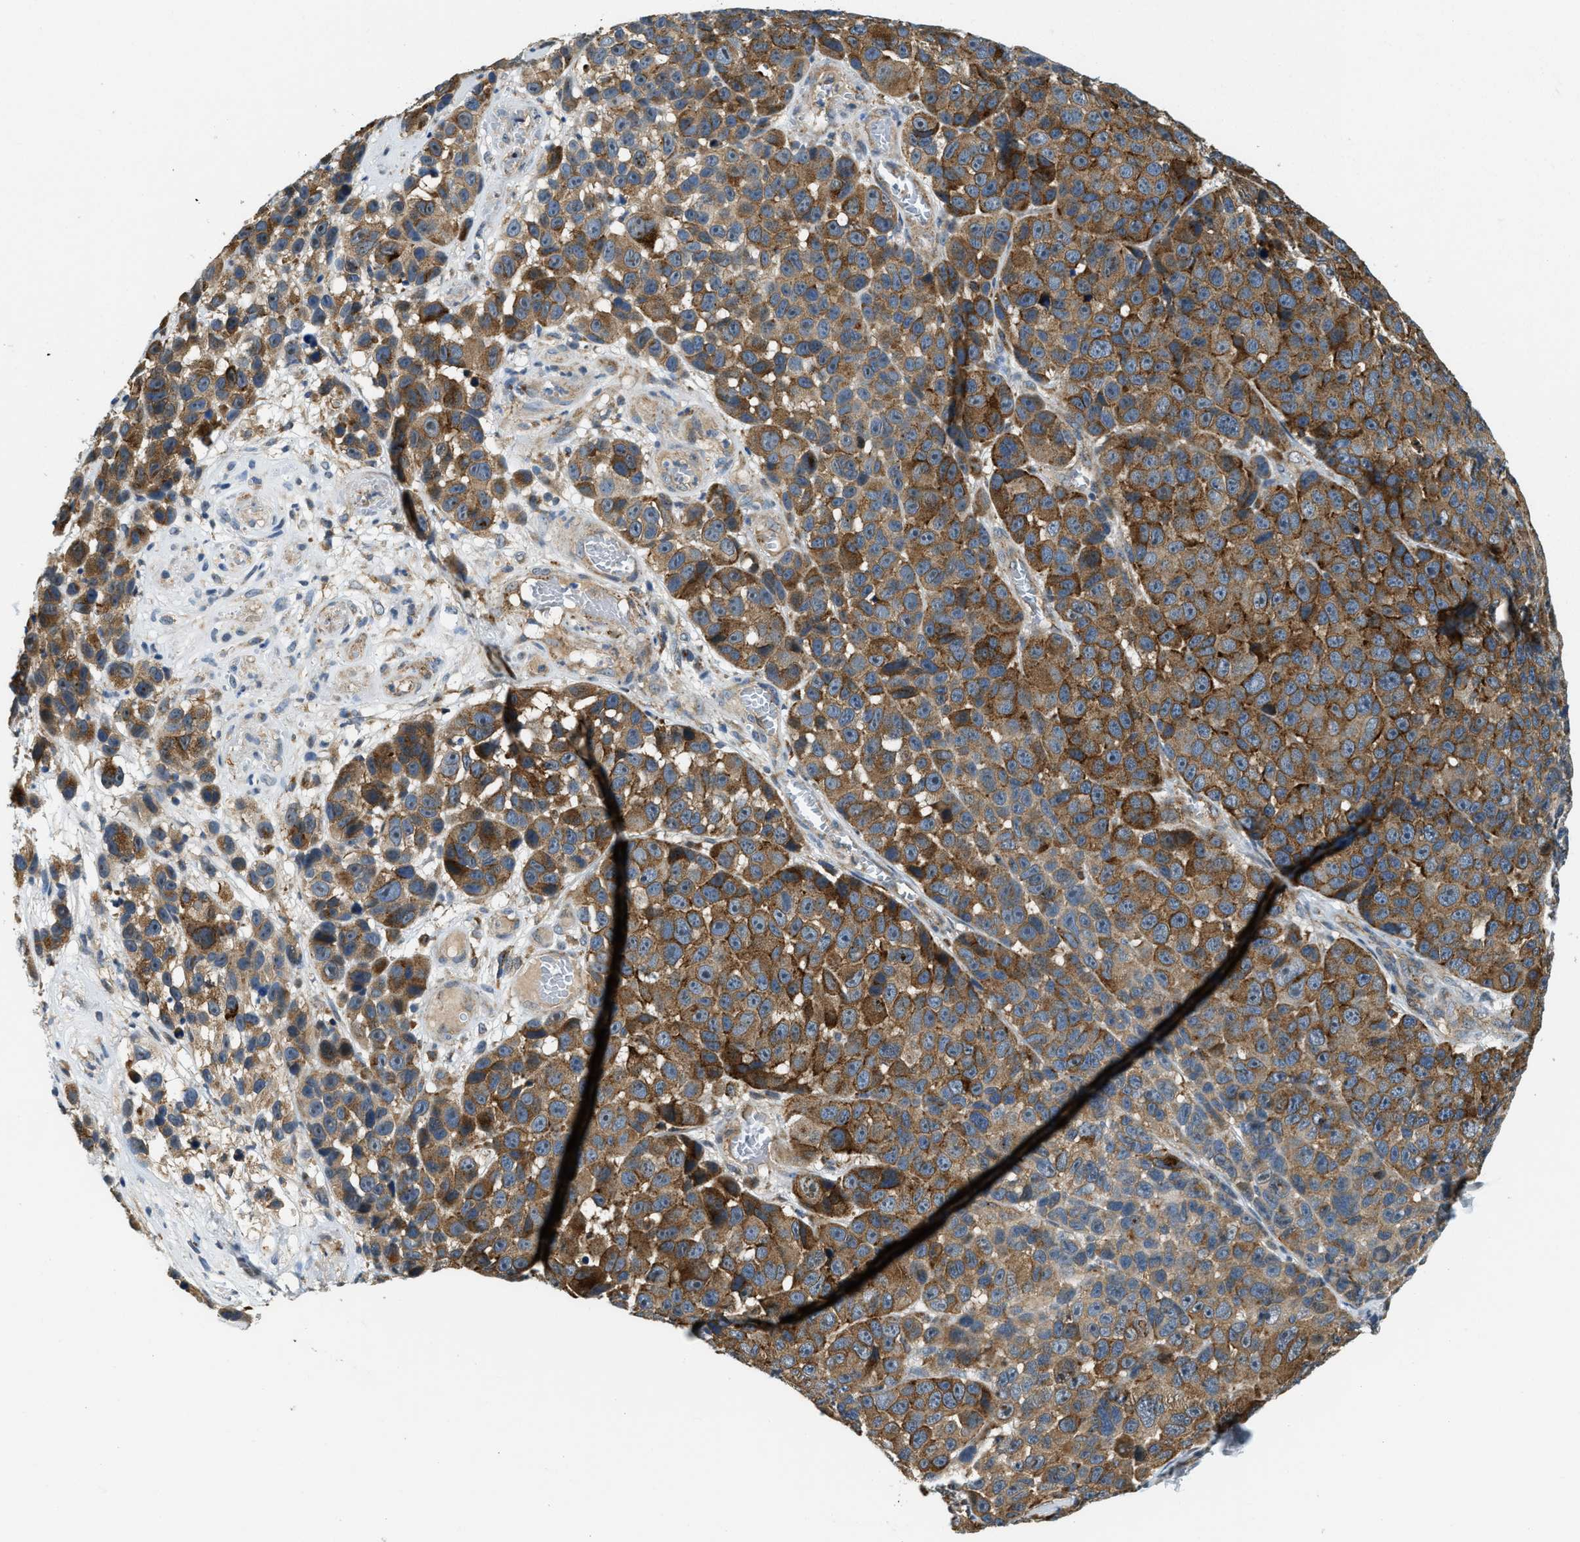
{"staining": {"intensity": "moderate", "quantity": ">75%", "location": "cytoplasmic/membranous"}, "tissue": "melanoma", "cell_type": "Tumor cells", "image_type": "cancer", "snomed": [{"axis": "morphology", "description": "Malignant melanoma, NOS"}, {"axis": "topography", "description": "Skin"}], "caption": "Protein staining of malignant melanoma tissue exhibits moderate cytoplasmic/membranous positivity in about >75% of tumor cells. The staining was performed using DAB (3,3'-diaminobenzidine), with brown indicating positive protein expression. Nuclei are stained blue with hematoxylin.", "gene": "STARD3NL", "patient": {"sex": "male", "age": 53}}